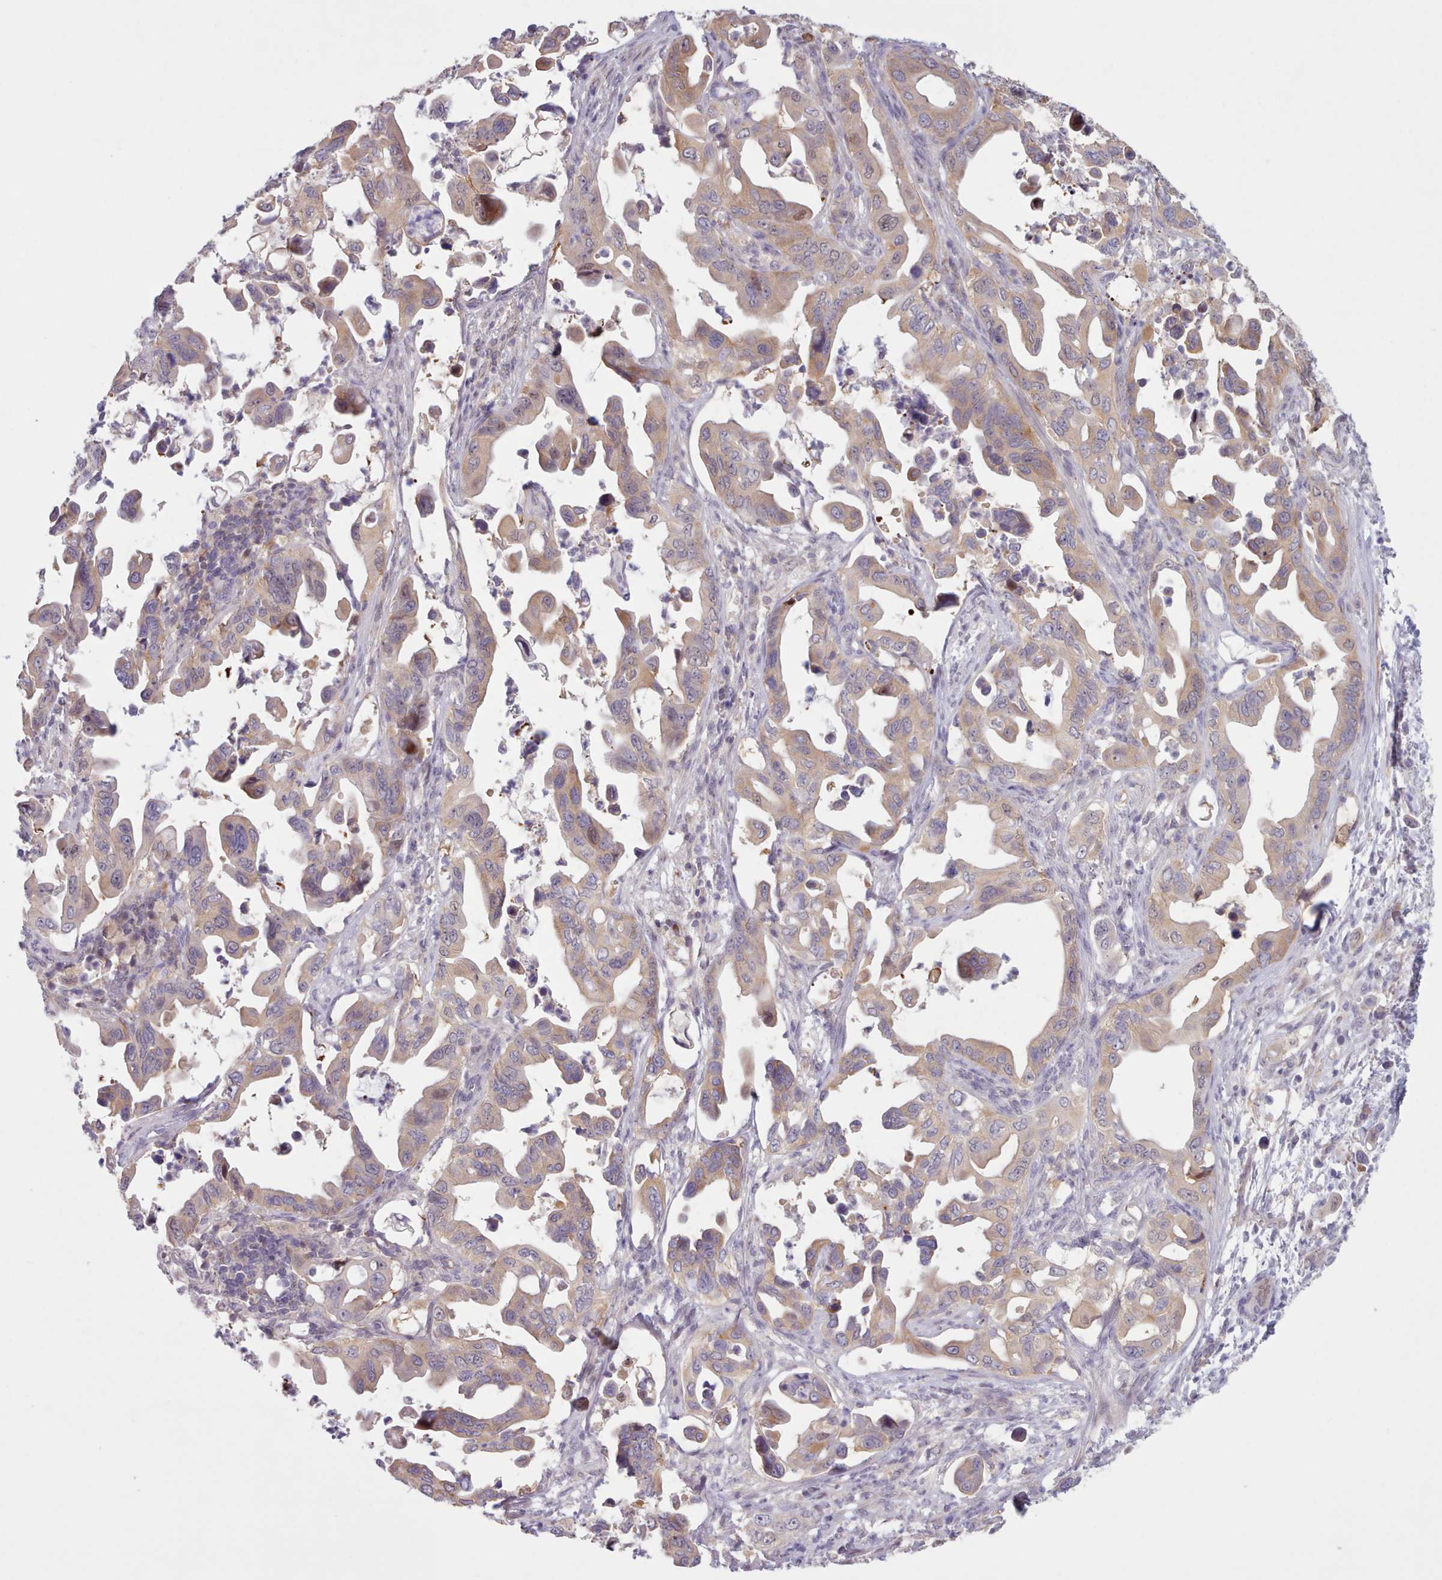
{"staining": {"intensity": "moderate", "quantity": "25%-75%", "location": "cytoplasmic/membranous,nuclear"}, "tissue": "pancreatic cancer", "cell_type": "Tumor cells", "image_type": "cancer", "snomed": [{"axis": "morphology", "description": "Adenocarcinoma, NOS"}, {"axis": "topography", "description": "Pancreas"}], "caption": "The immunohistochemical stain shows moderate cytoplasmic/membranous and nuclear expression in tumor cells of pancreatic cancer (adenocarcinoma) tissue. Immunohistochemistry stains the protein in brown and the nuclei are stained blue.", "gene": "KBTBD7", "patient": {"sex": "male", "age": 61}}